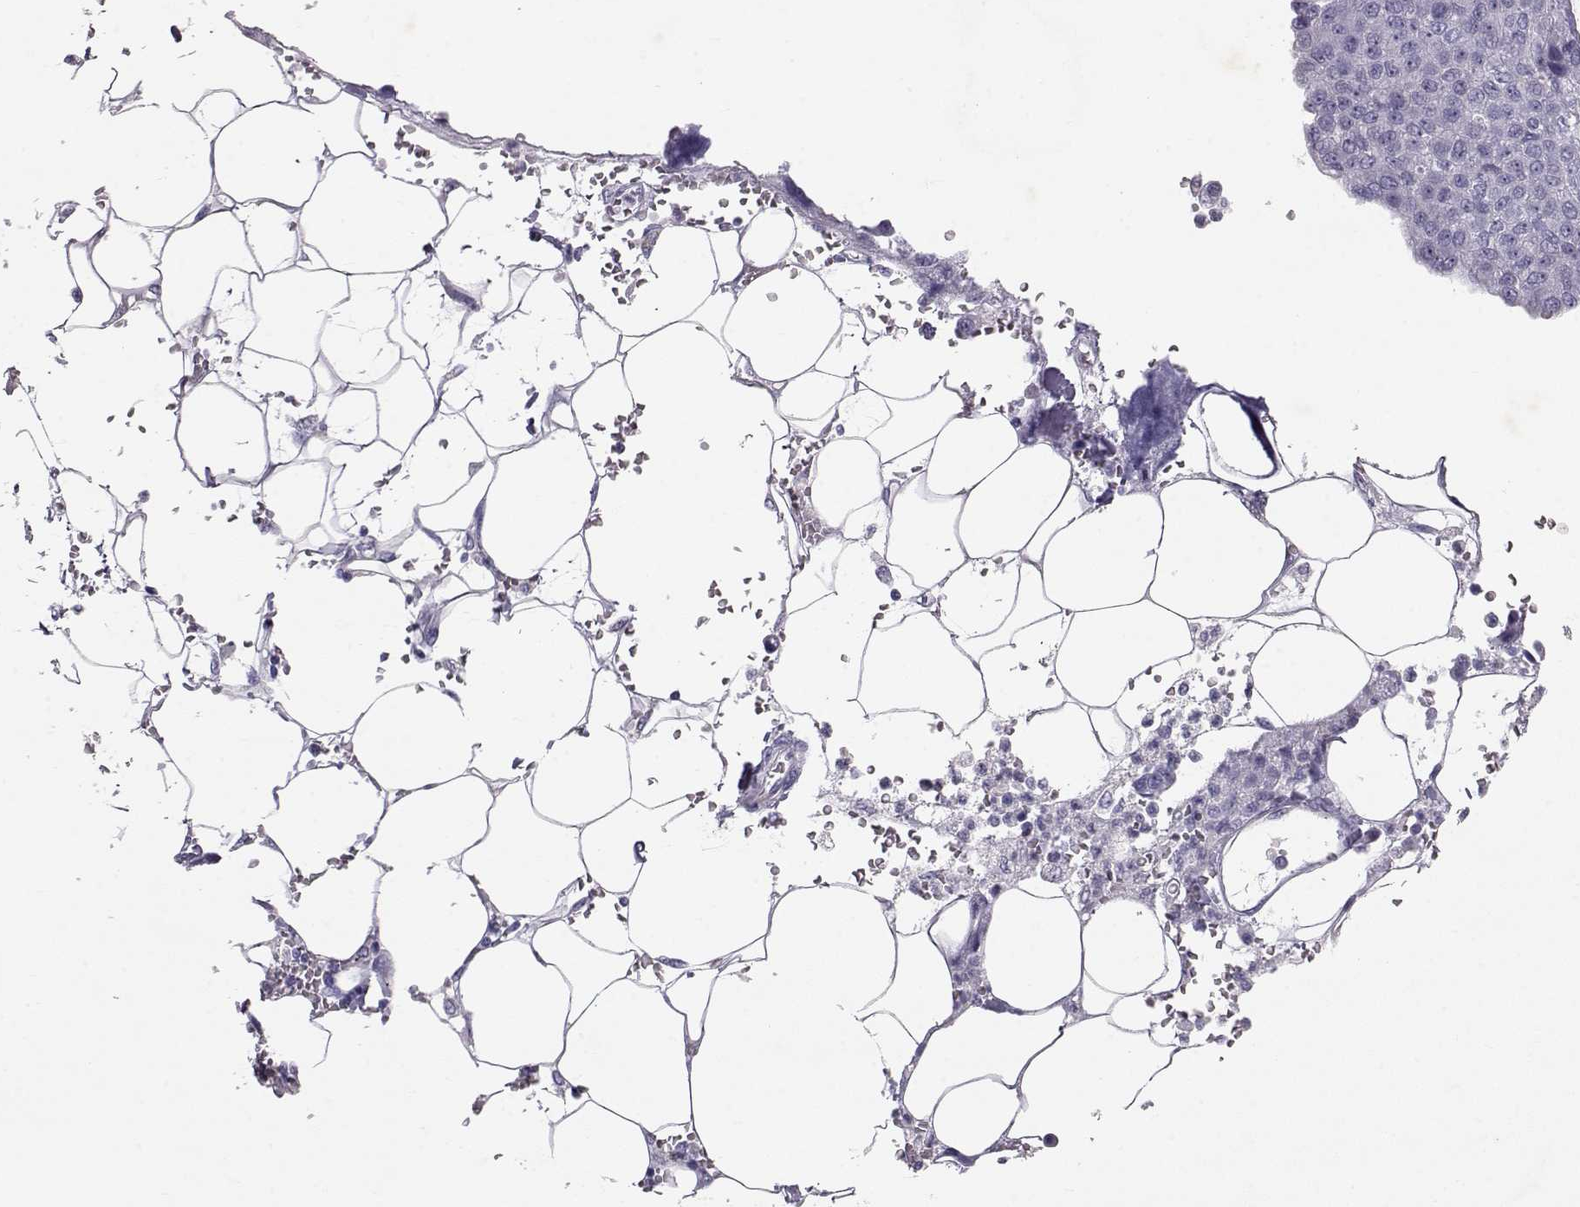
{"staining": {"intensity": "negative", "quantity": "none", "location": "none"}, "tissue": "pancreatic cancer", "cell_type": "Tumor cells", "image_type": "cancer", "snomed": [{"axis": "morphology", "description": "Adenocarcinoma, NOS"}, {"axis": "topography", "description": "Pancreas"}], "caption": "This is an immunohistochemistry micrograph of pancreatic cancer. There is no expression in tumor cells.", "gene": "RD3", "patient": {"sex": "female", "age": 61}}